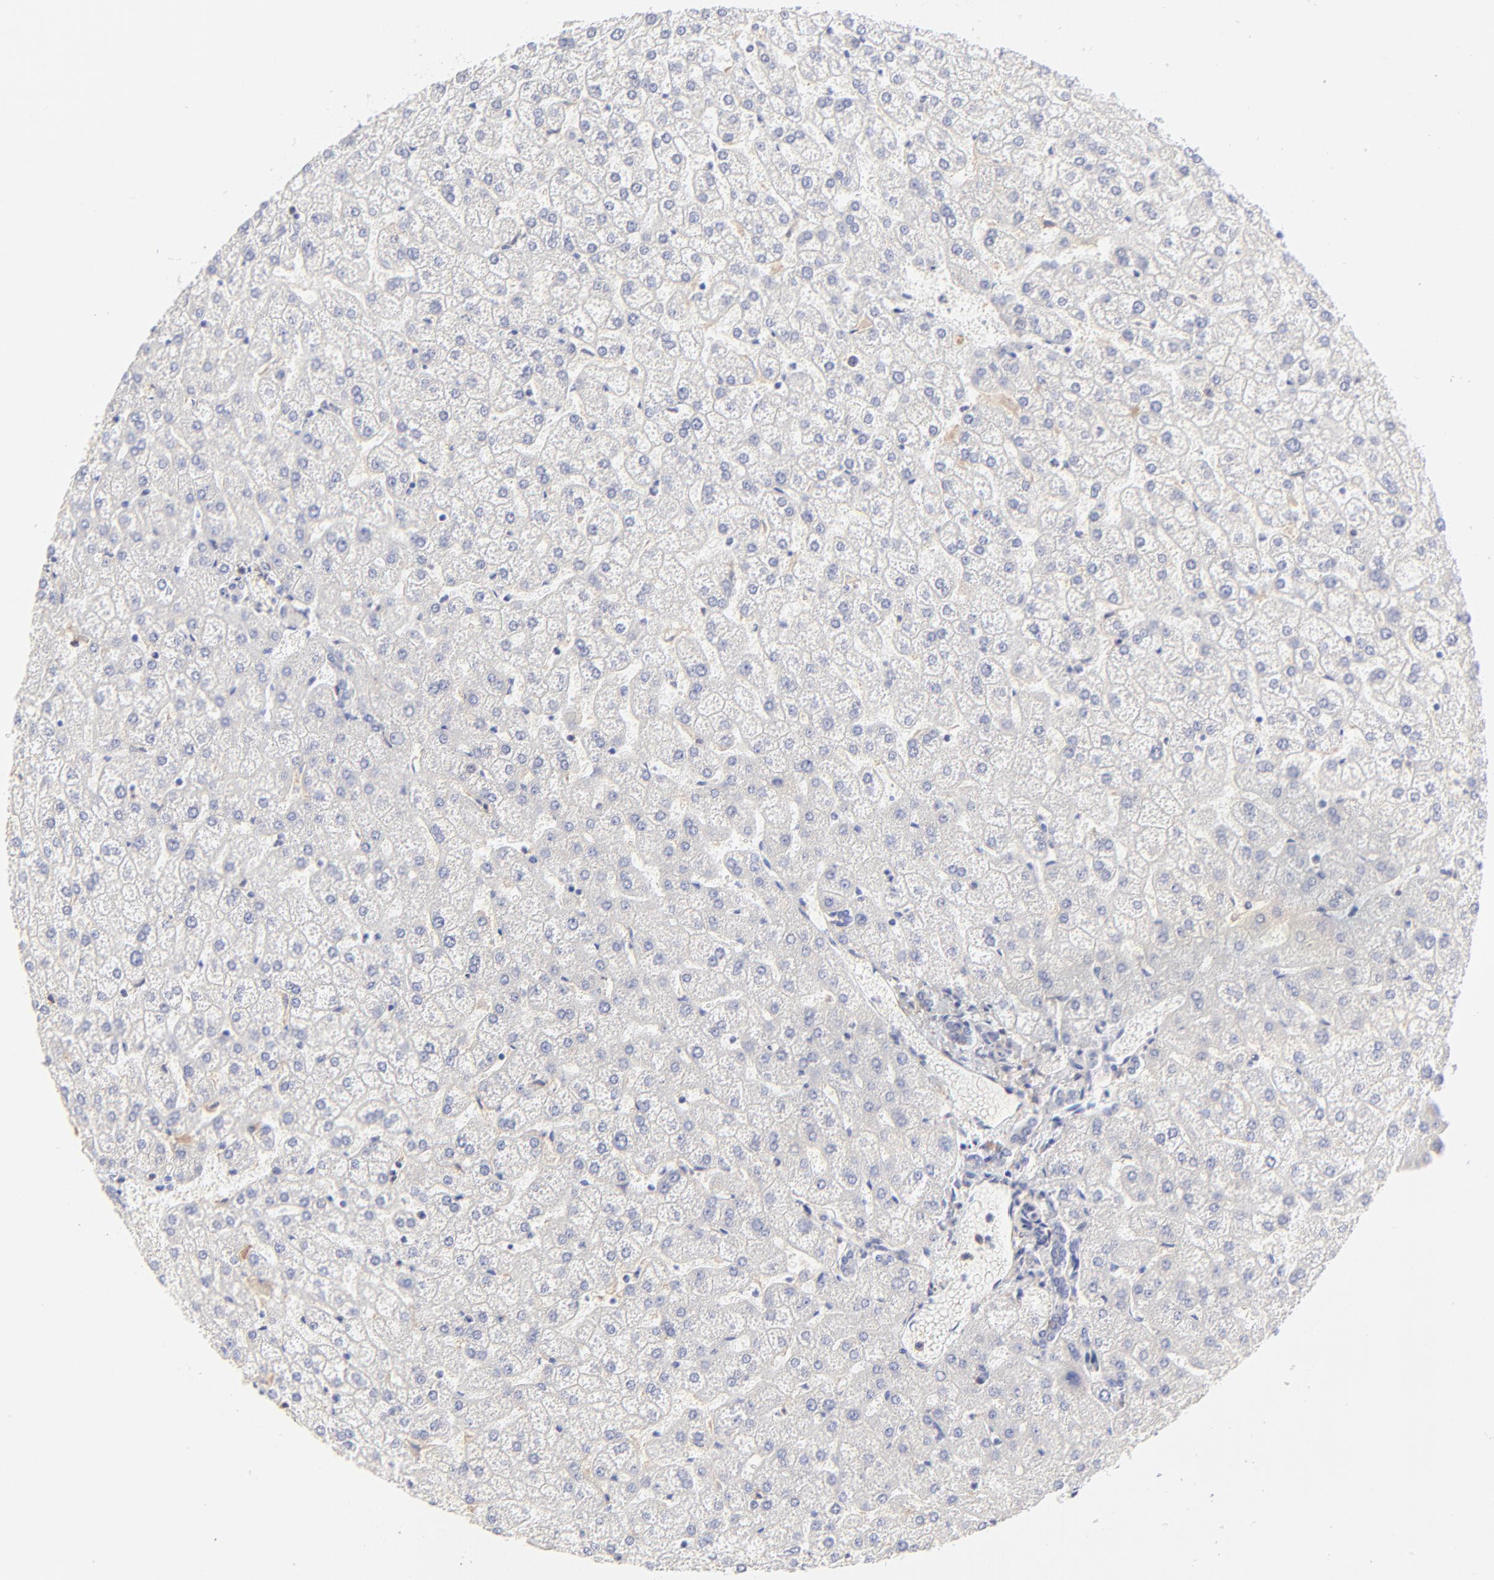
{"staining": {"intensity": "negative", "quantity": "none", "location": "none"}, "tissue": "liver", "cell_type": "Cholangiocytes", "image_type": "normal", "snomed": [{"axis": "morphology", "description": "Normal tissue, NOS"}, {"axis": "topography", "description": "Liver"}], "caption": "A histopathology image of human liver is negative for staining in cholangiocytes.", "gene": "LHFPL1", "patient": {"sex": "female", "age": 32}}